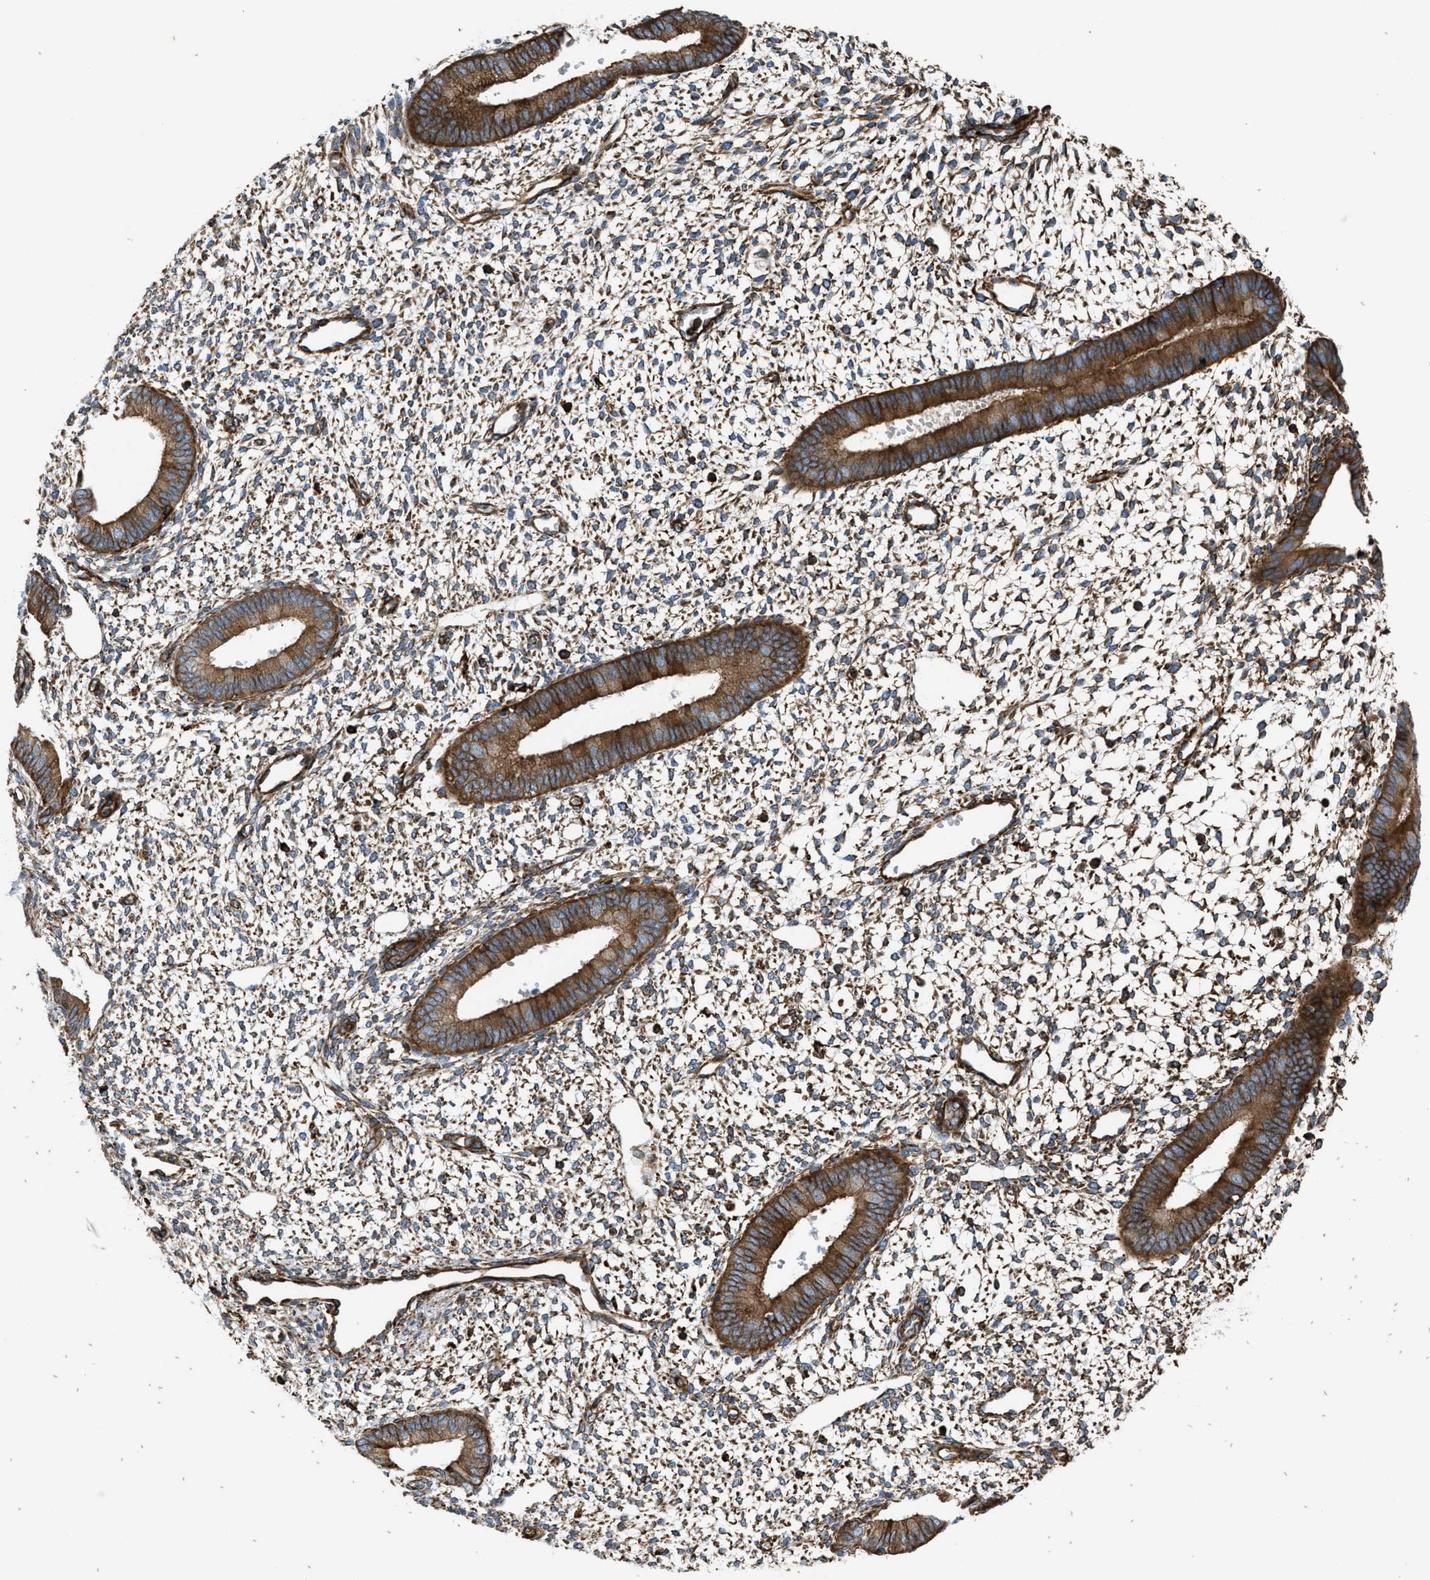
{"staining": {"intensity": "weak", "quantity": ">75%", "location": "cytoplasmic/membranous"}, "tissue": "endometrium", "cell_type": "Cells in endometrial stroma", "image_type": "normal", "snomed": [{"axis": "morphology", "description": "Normal tissue, NOS"}, {"axis": "topography", "description": "Endometrium"}], "caption": "DAB immunohistochemical staining of unremarkable endometrium reveals weak cytoplasmic/membranous protein staining in about >75% of cells in endometrial stroma. Using DAB (3,3'-diaminobenzidine) (brown) and hematoxylin (blue) stains, captured at high magnification using brightfield microscopy.", "gene": "EGLN1", "patient": {"sex": "female", "age": 46}}